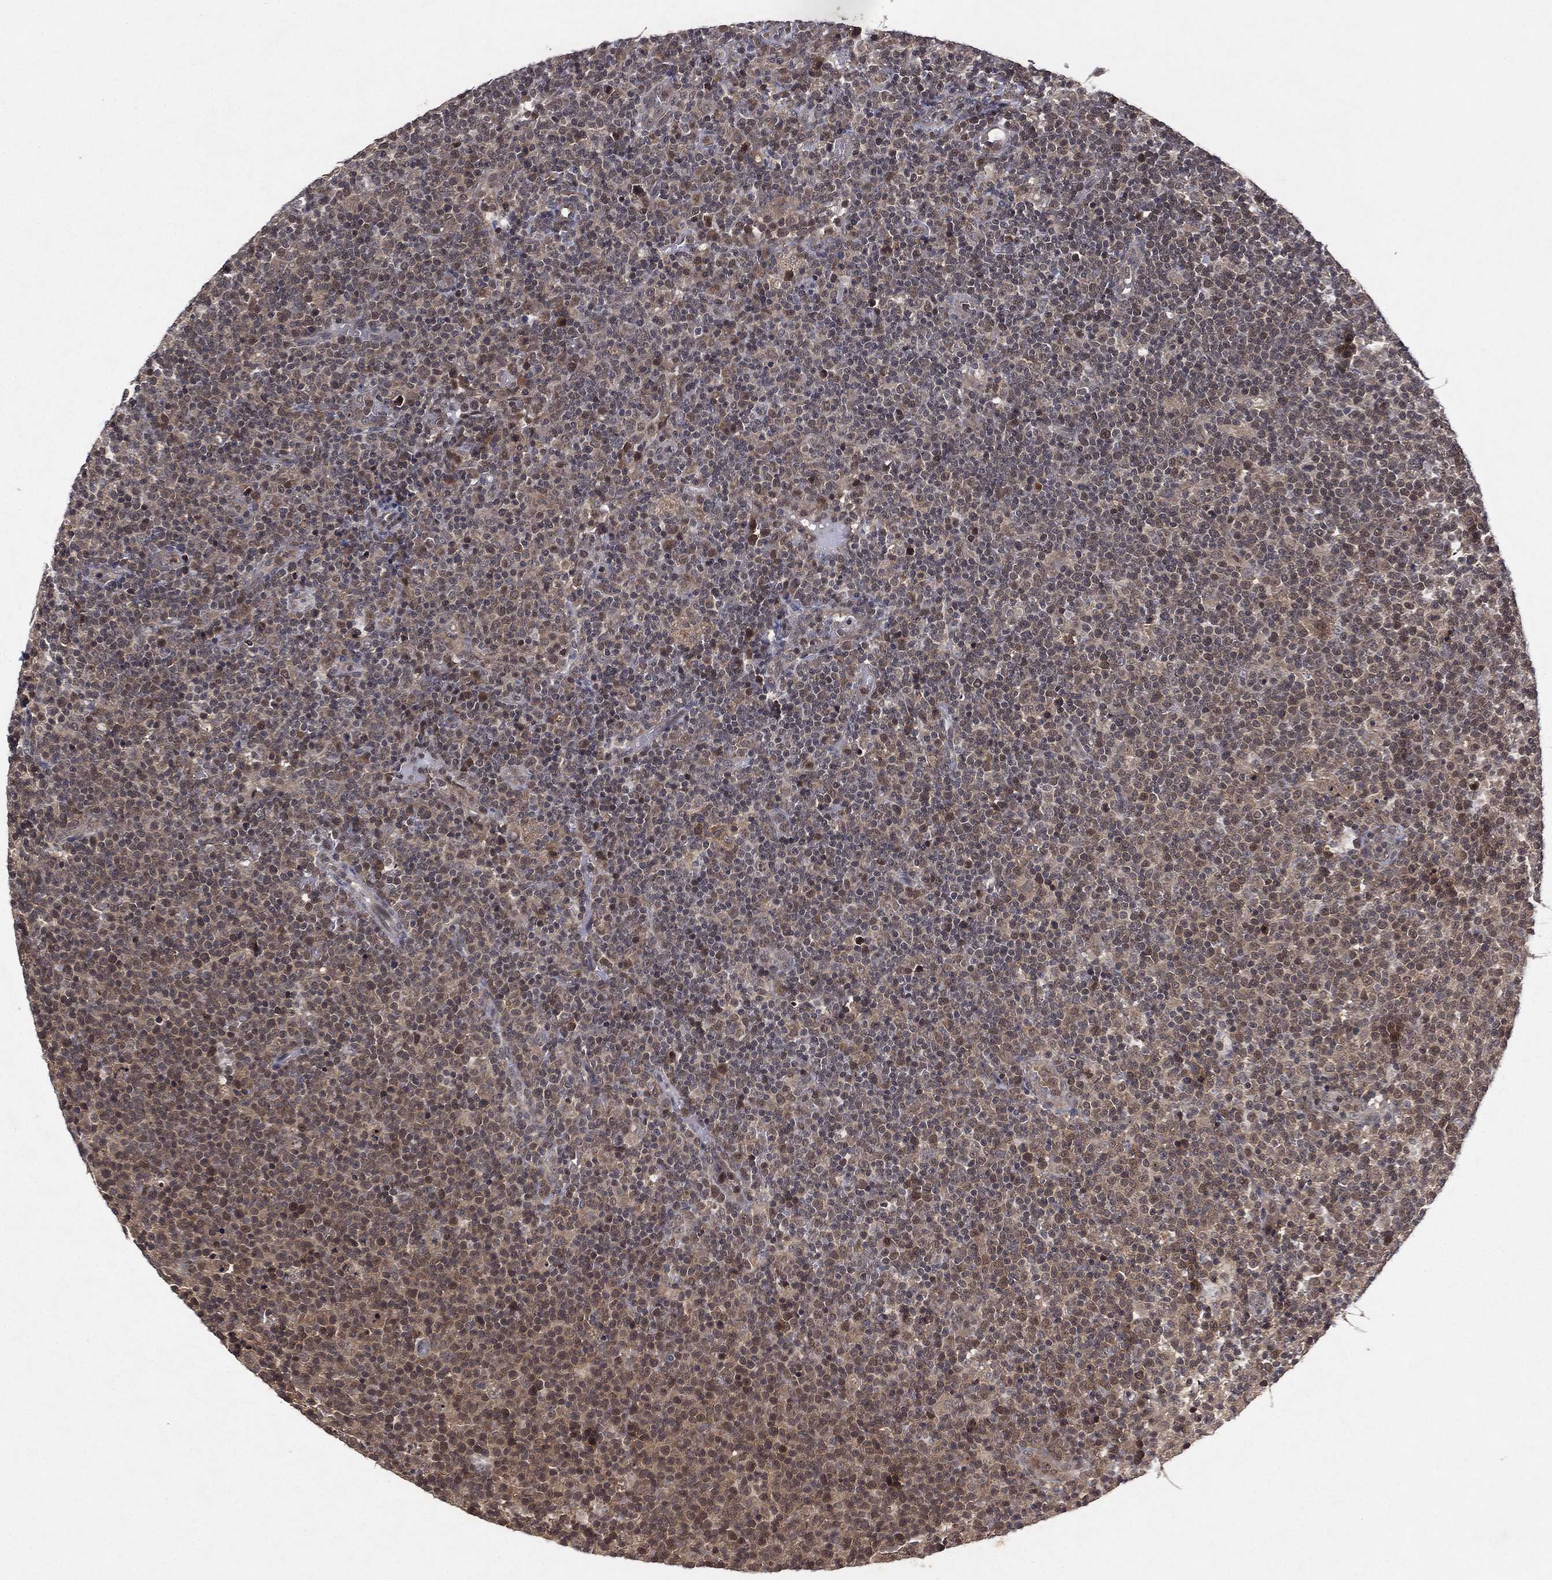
{"staining": {"intensity": "negative", "quantity": "none", "location": "none"}, "tissue": "lymphoma", "cell_type": "Tumor cells", "image_type": "cancer", "snomed": [{"axis": "morphology", "description": "Malignant lymphoma, non-Hodgkin's type, High grade"}, {"axis": "topography", "description": "Lymph node"}], "caption": "Immunohistochemical staining of human lymphoma displays no significant positivity in tumor cells. (DAB immunohistochemistry, high magnification).", "gene": "ATG4B", "patient": {"sex": "male", "age": 61}}